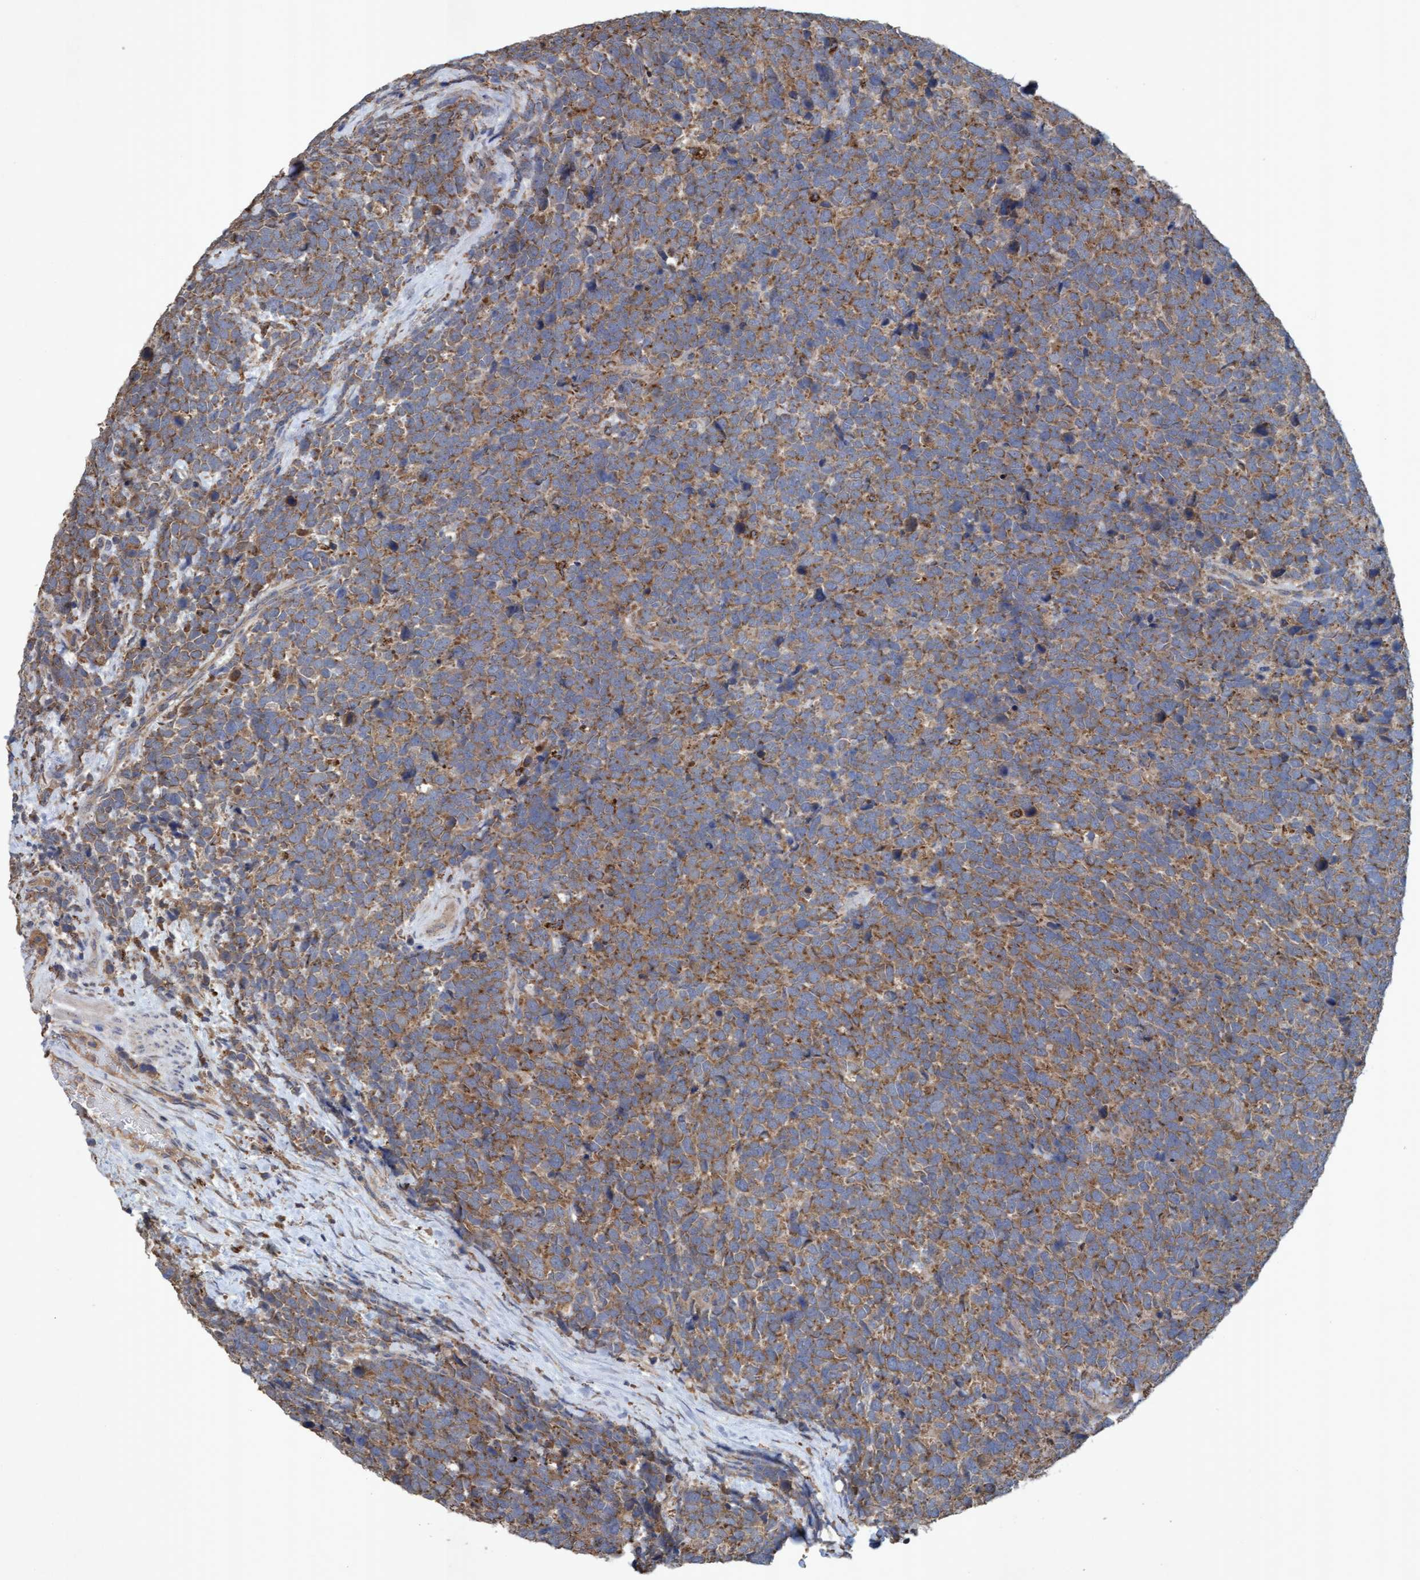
{"staining": {"intensity": "moderate", "quantity": ">75%", "location": "cytoplasmic/membranous"}, "tissue": "urothelial cancer", "cell_type": "Tumor cells", "image_type": "cancer", "snomed": [{"axis": "morphology", "description": "Urothelial carcinoma, High grade"}, {"axis": "topography", "description": "Urinary bladder"}], "caption": "The image shows immunohistochemical staining of urothelial cancer. There is moderate cytoplasmic/membranous expression is identified in approximately >75% of tumor cells. Nuclei are stained in blue.", "gene": "ATPAF2", "patient": {"sex": "female", "age": 82}}